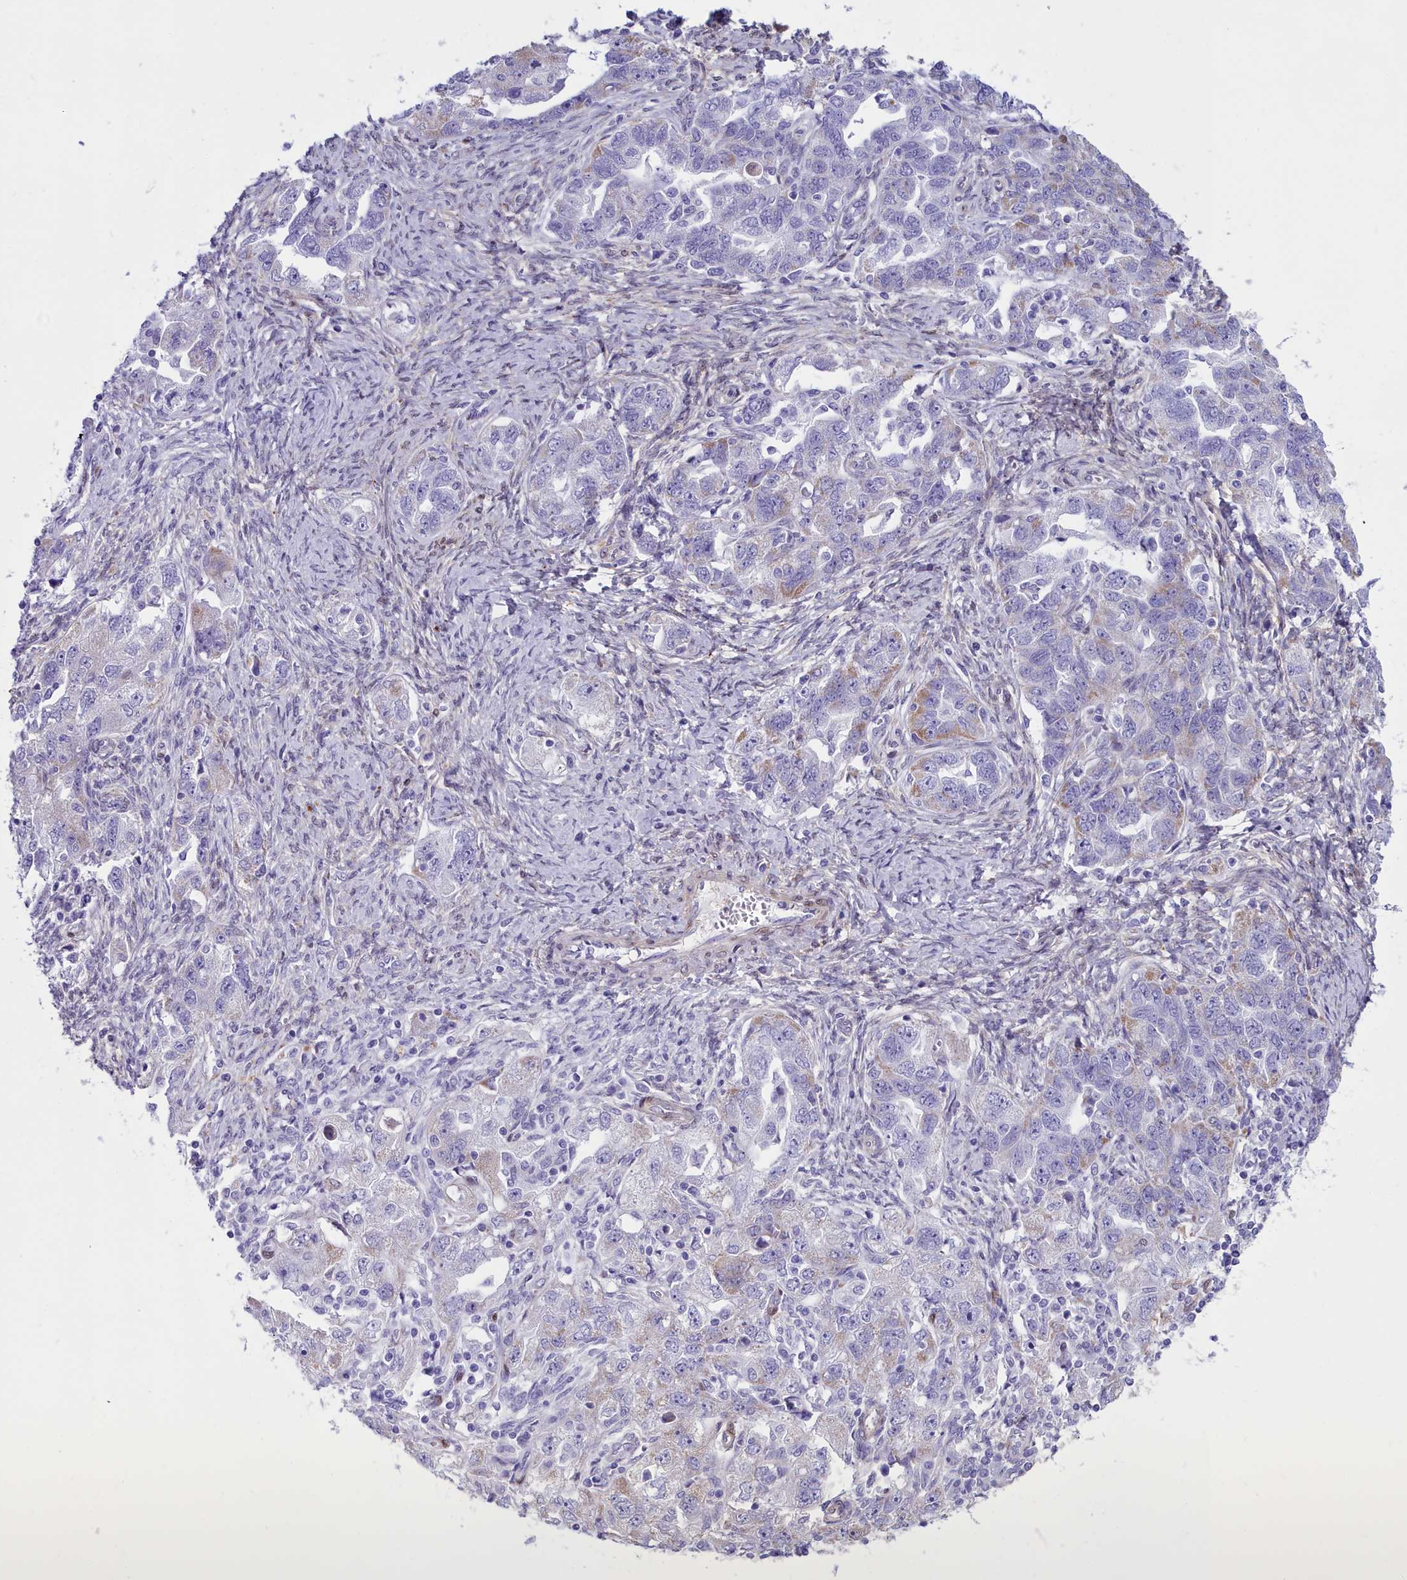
{"staining": {"intensity": "negative", "quantity": "none", "location": "none"}, "tissue": "ovarian cancer", "cell_type": "Tumor cells", "image_type": "cancer", "snomed": [{"axis": "morphology", "description": "Carcinoma, NOS"}, {"axis": "morphology", "description": "Cystadenocarcinoma, serous, NOS"}, {"axis": "topography", "description": "Ovary"}], "caption": "IHC of carcinoma (ovarian) shows no positivity in tumor cells.", "gene": "PPP1R14A", "patient": {"sex": "female", "age": 69}}